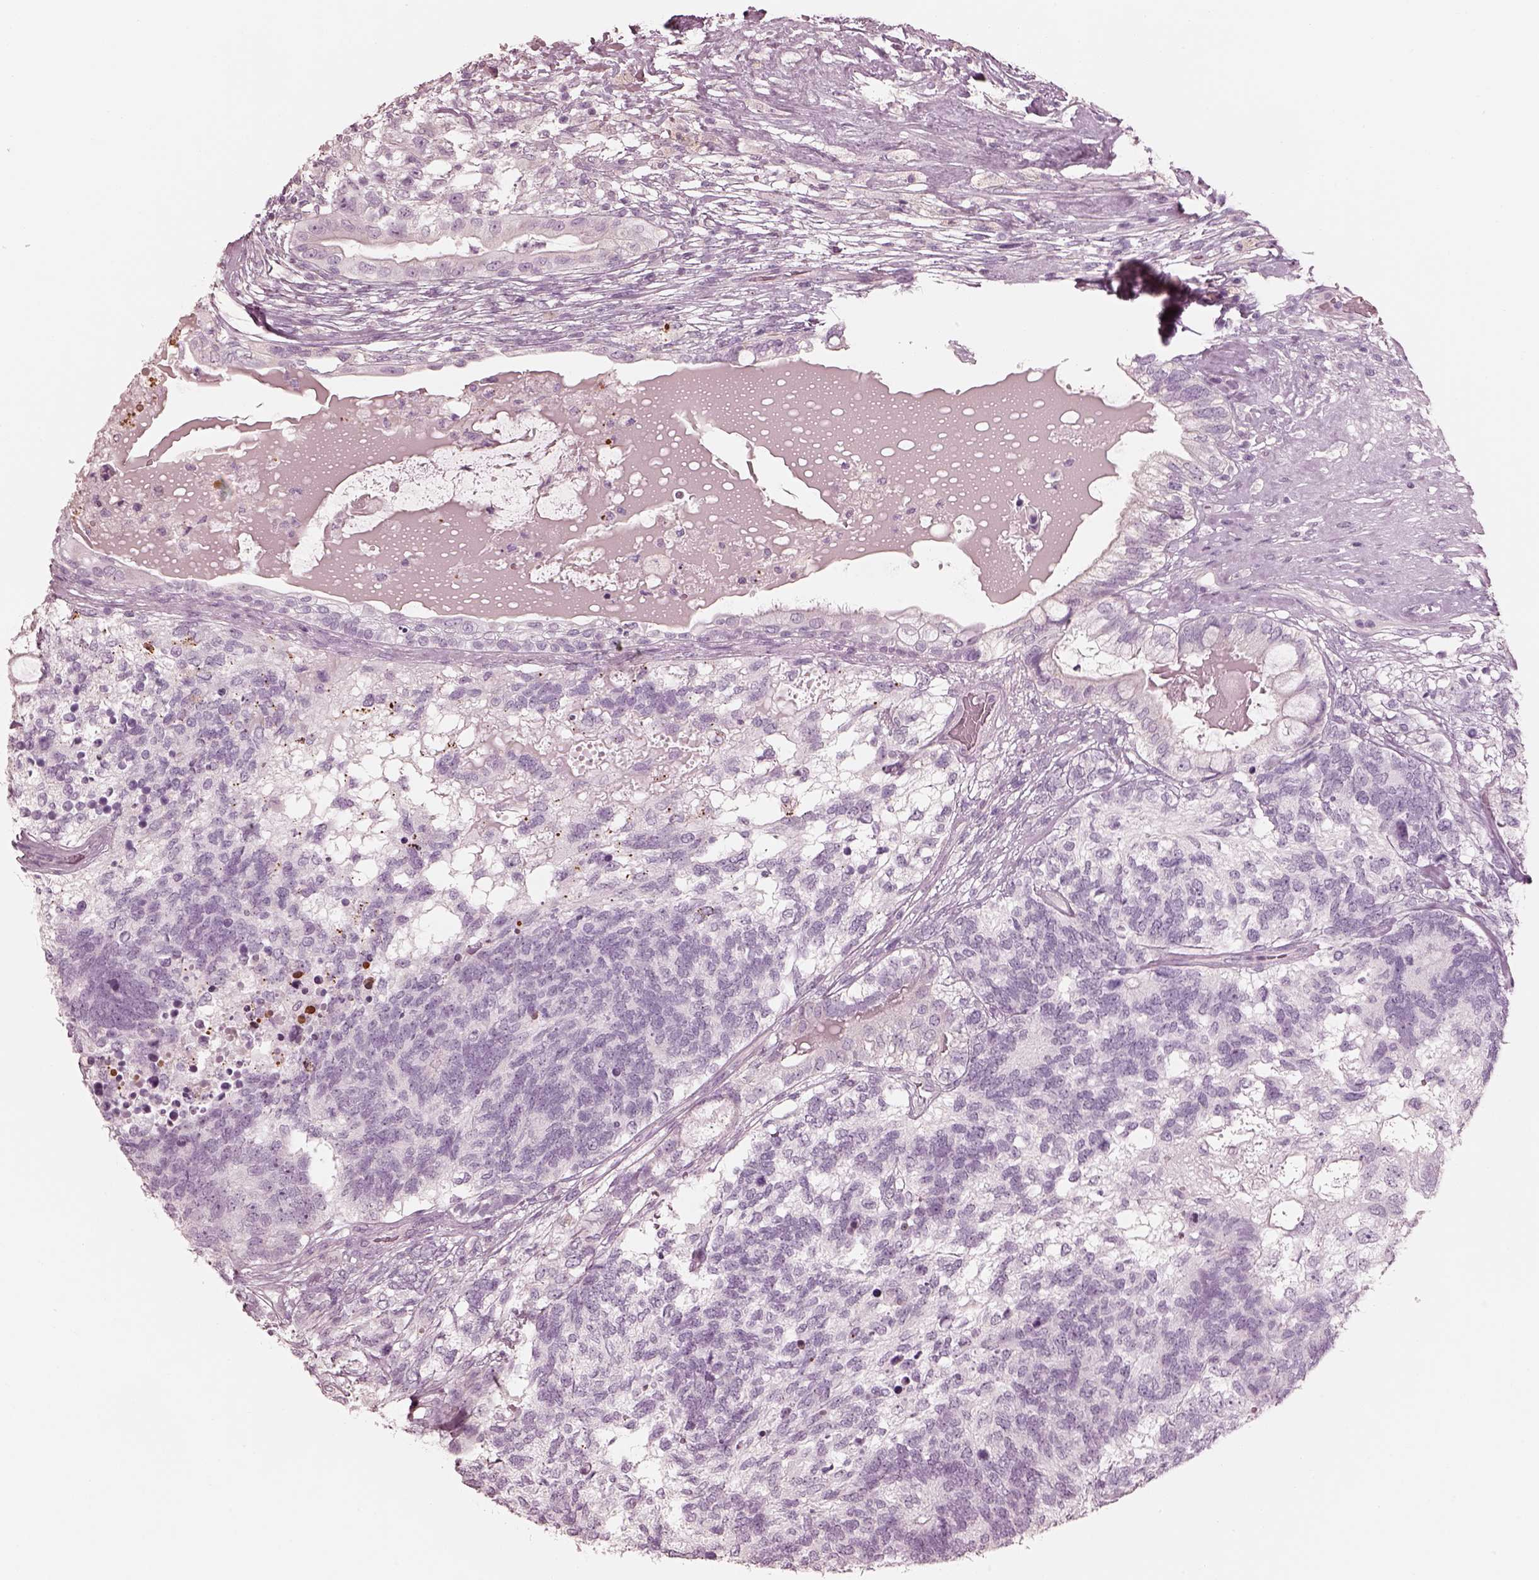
{"staining": {"intensity": "negative", "quantity": "none", "location": "none"}, "tissue": "testis cancer", "cell_type": "Tumor cells", "image_type": "cancer", "snomed": [{"axis": "morphology", "description": "Seminoma, NOS"}, {"axis": "morphology", "description": "Carcinoma, Embryonal, NOS"}, {"axis": "topography", "description": "Testis"}], "caption": "The IHC image has no significant expression in tumor cells of testis embryonal carcinoma tissue.", "gene": "ZP4", "patient": {"sex": "male", "age": 41}}